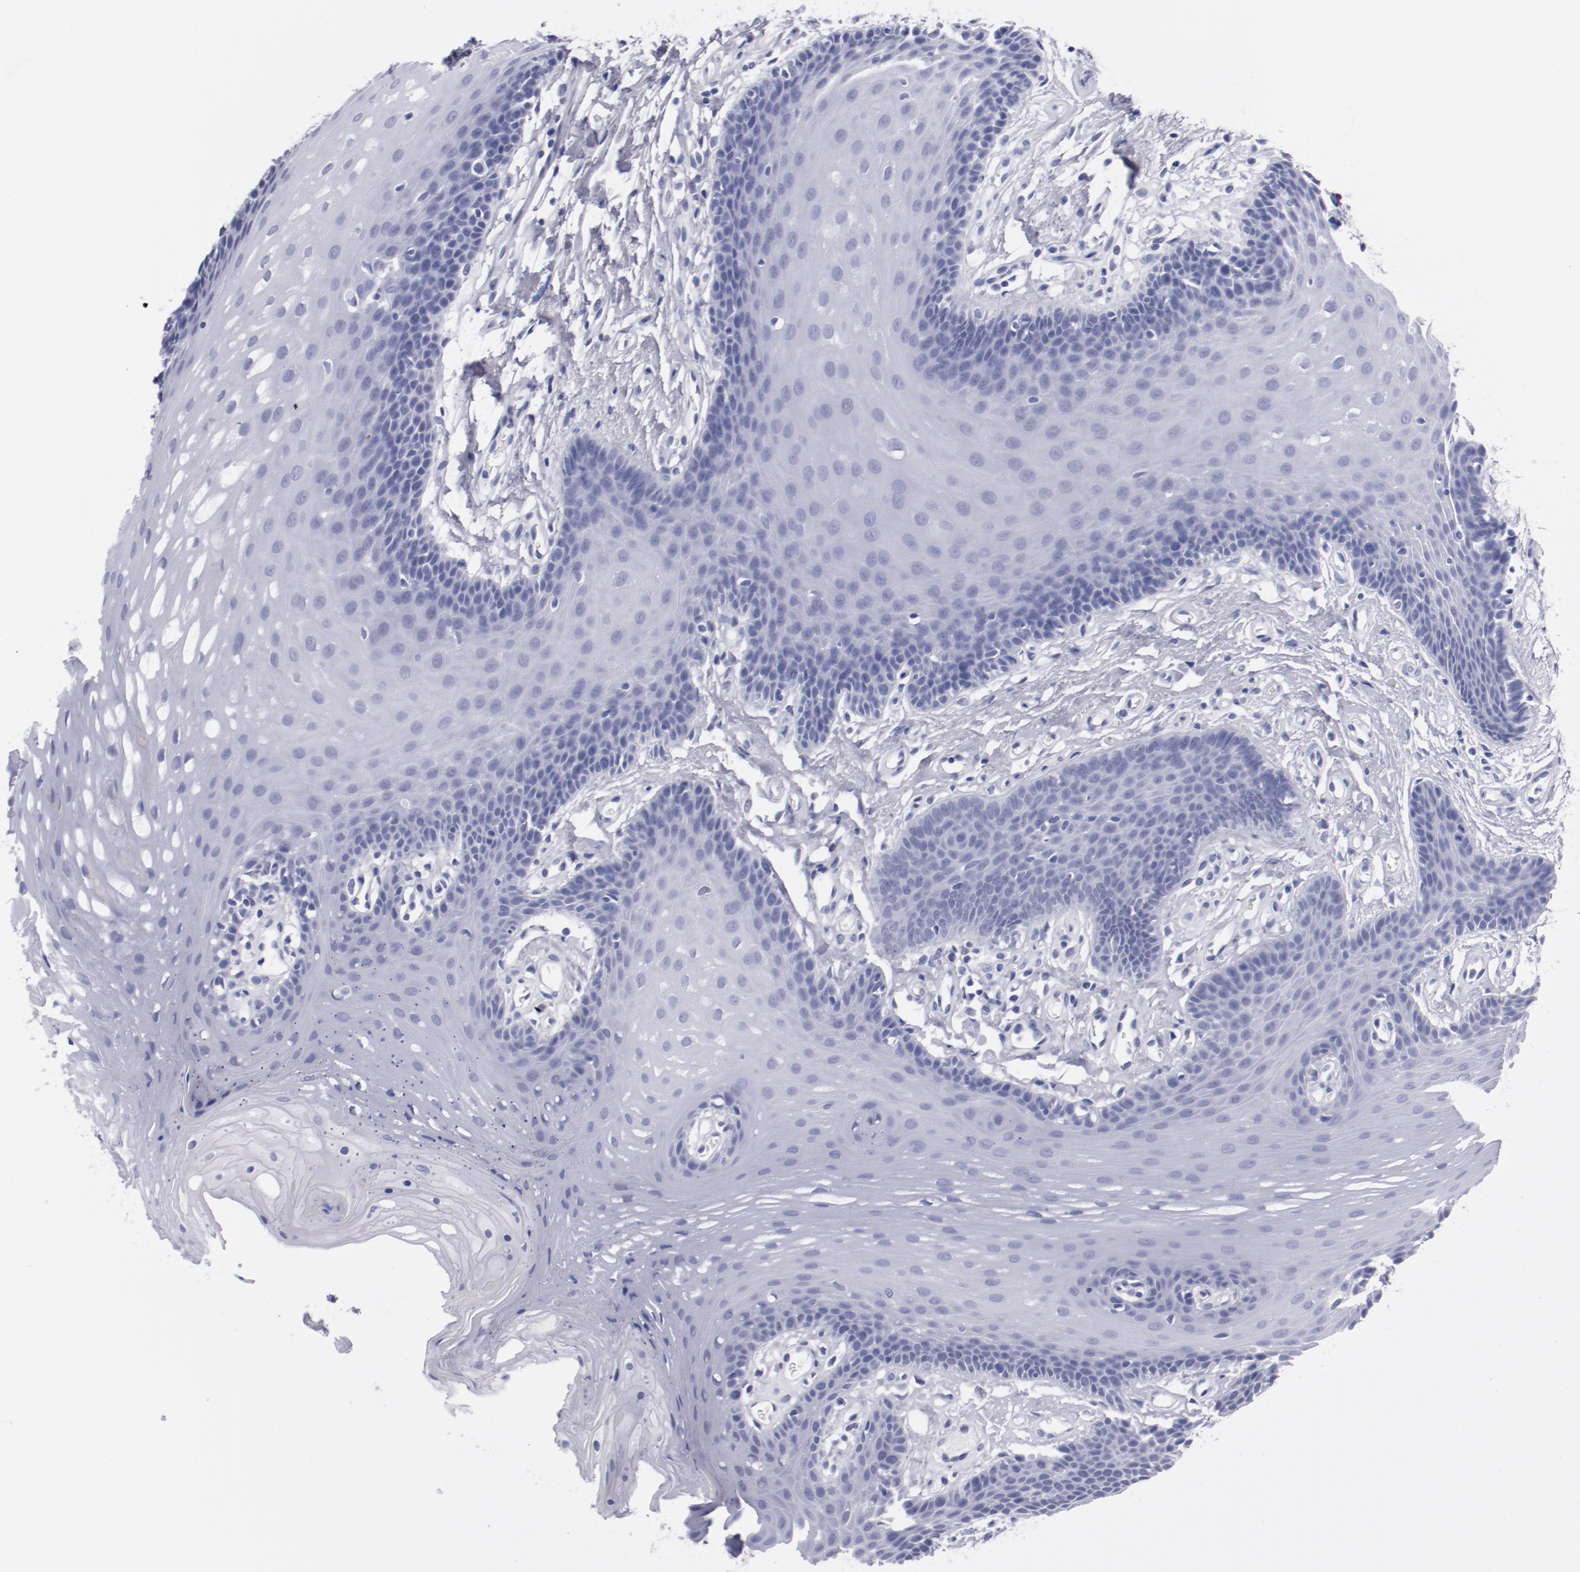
{"staining": {"intensity": "negative", "quantity": "none", "location": "none"}, "tissue": "oral mucosa", "cell_type": "Squamous epithelial cells", "image_type": "normal", "snomed": [{"axis": "morphology", "description": "Normal tissue, NOS"}, {"axis": "topography", "description": "Oral tissue"}], "caption": "High power microscopy histopathology image of an IHC micrograph of benign oral mucosa, revealing no significant positivity in squamous epithelial cells. Nuclei are stained in blue.", "gene": "HNF1B", "patient": {"sex": "male", "age": 62}}